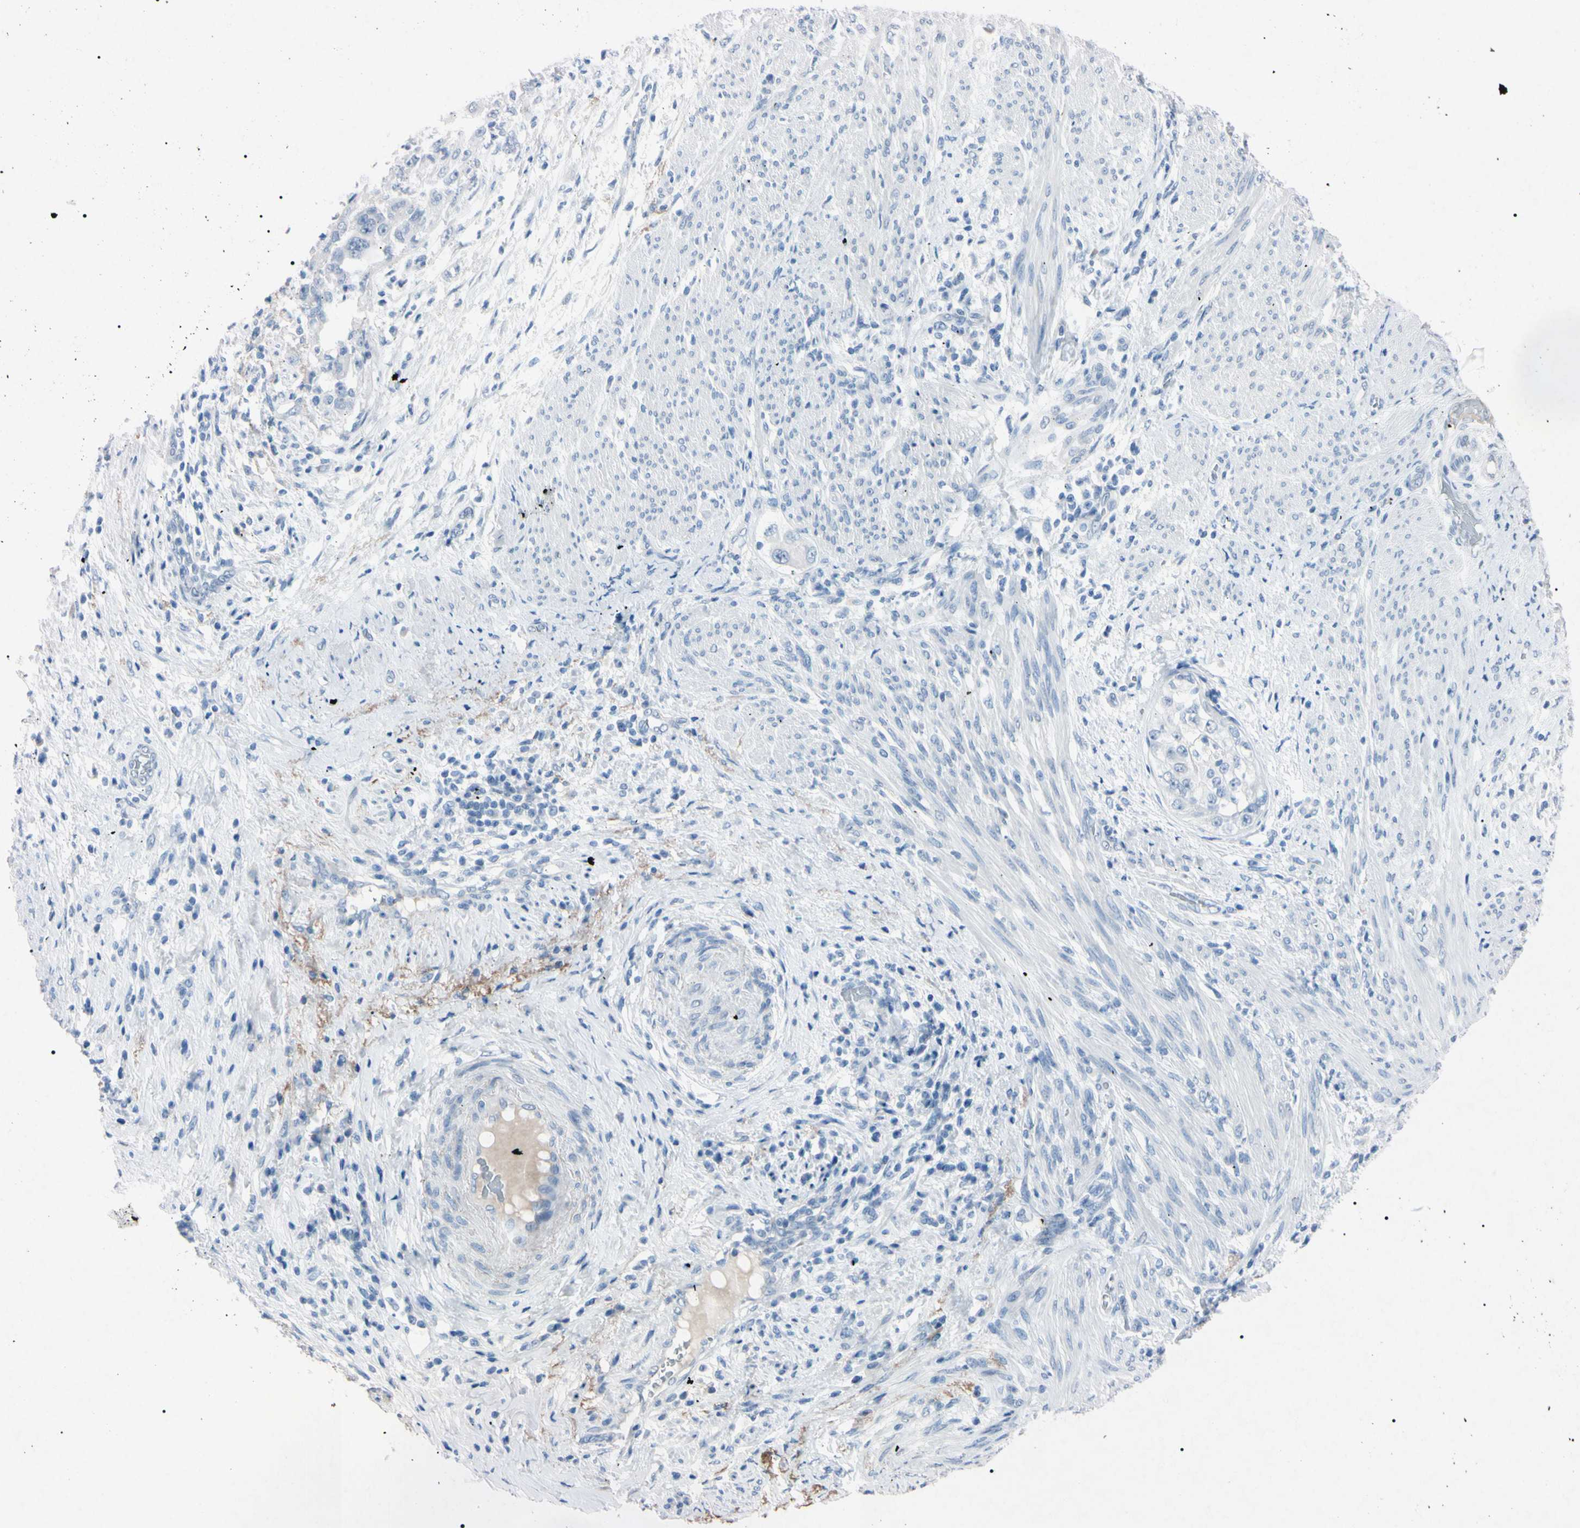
{"staining": {"intensity": "negative", "quantity": "none", "location": "none"}, "tissue": "endometrial cancer", "cell_type": "Tumor cells", "image_type": "cancer", "snomed": [{"axis": "morphology", "description": "Adenocarcinoma, NOS"}, {"axis": "topography", "description": "Endometrium"}], "caption": "High power microscopy micrograph of an immunohistochemistry micrograph of adenocarcinoma (endometrial), revealing no significant staining in tumor cells. (DAB IHC, high magnification).", "gene": "ELN", "patient": {"sex": "female", "age": 85}}